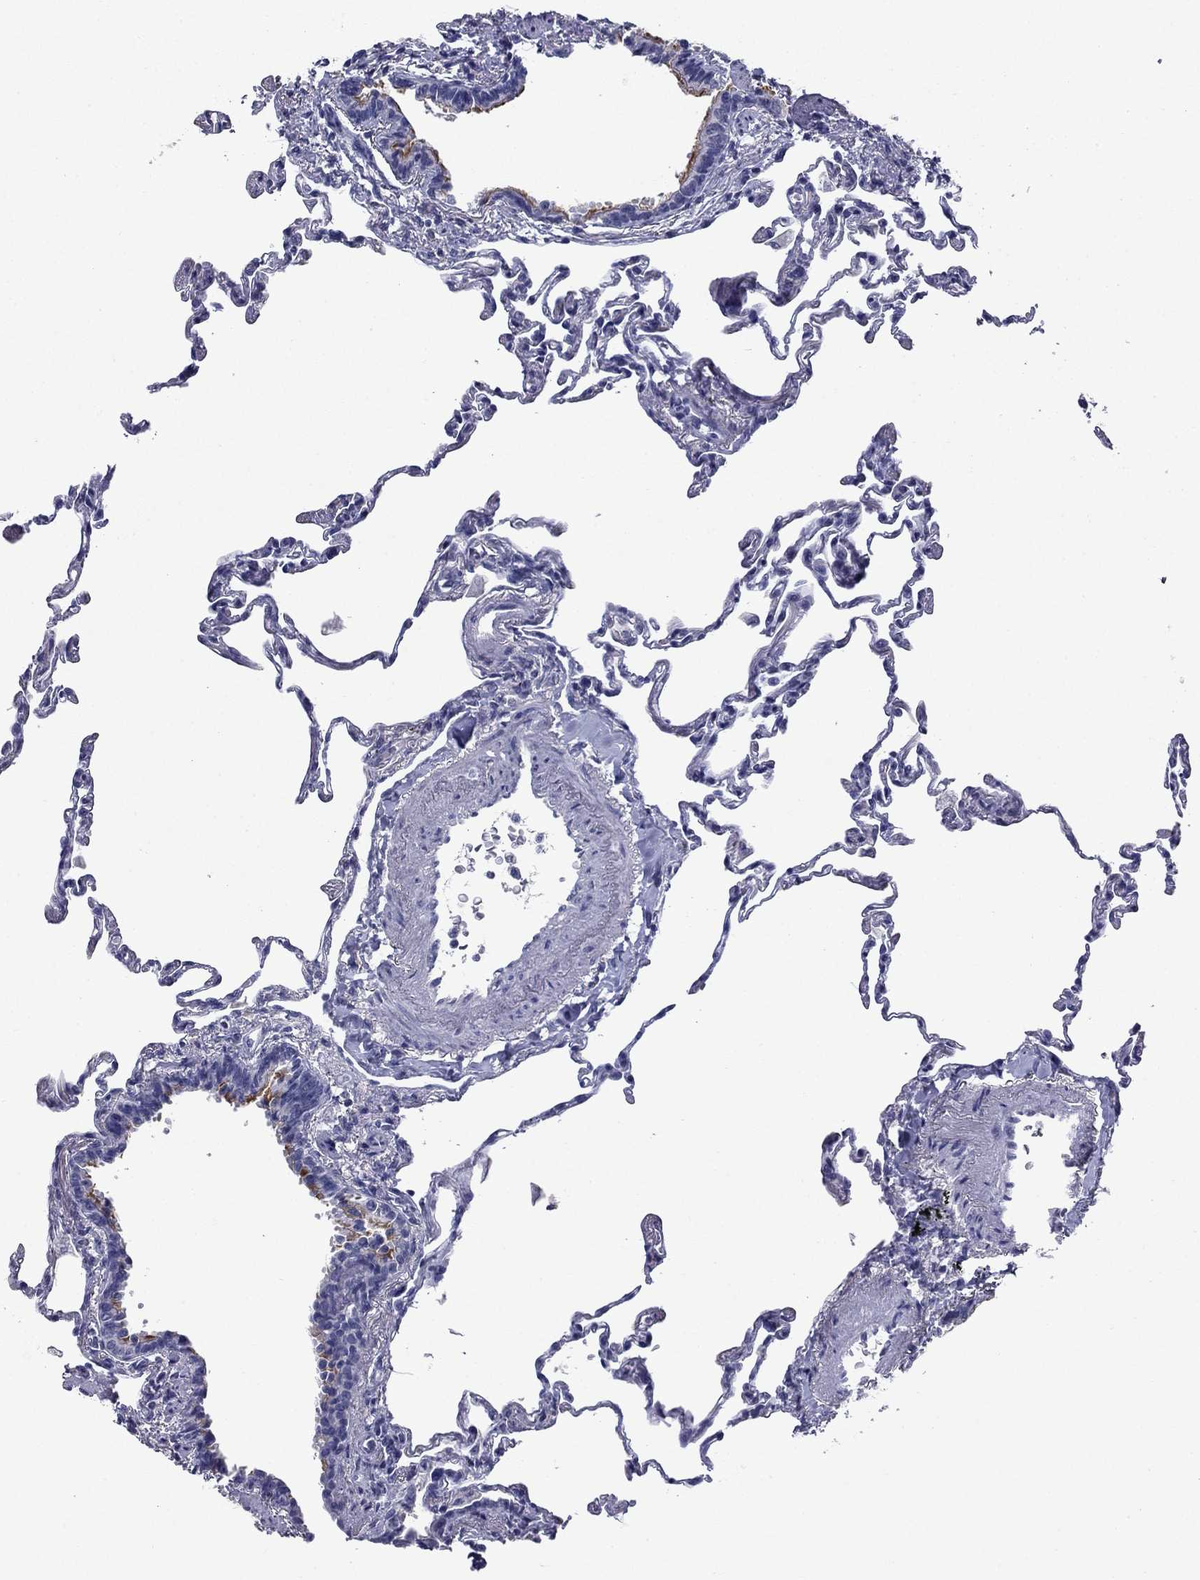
{"staining": {"intensity": "negative", "quantity": "none", "location": "none"}, "tissue": "lung", "cell_type": "Alveolar cells", "image_type": "normal", "snomed": [{"axis": "morphology", "description": "Normal tissue, NOS"}, {"axis": "topography", "description": "Lung"}], "caption": "High power microscopy histopathology image of an IHC micrograph of benign lung, revealing no significant expression in alveolar cells. Nuclei are stained in blue.", "gene": "CFAP119", "patient": {"sex": "female", "age": 57}}